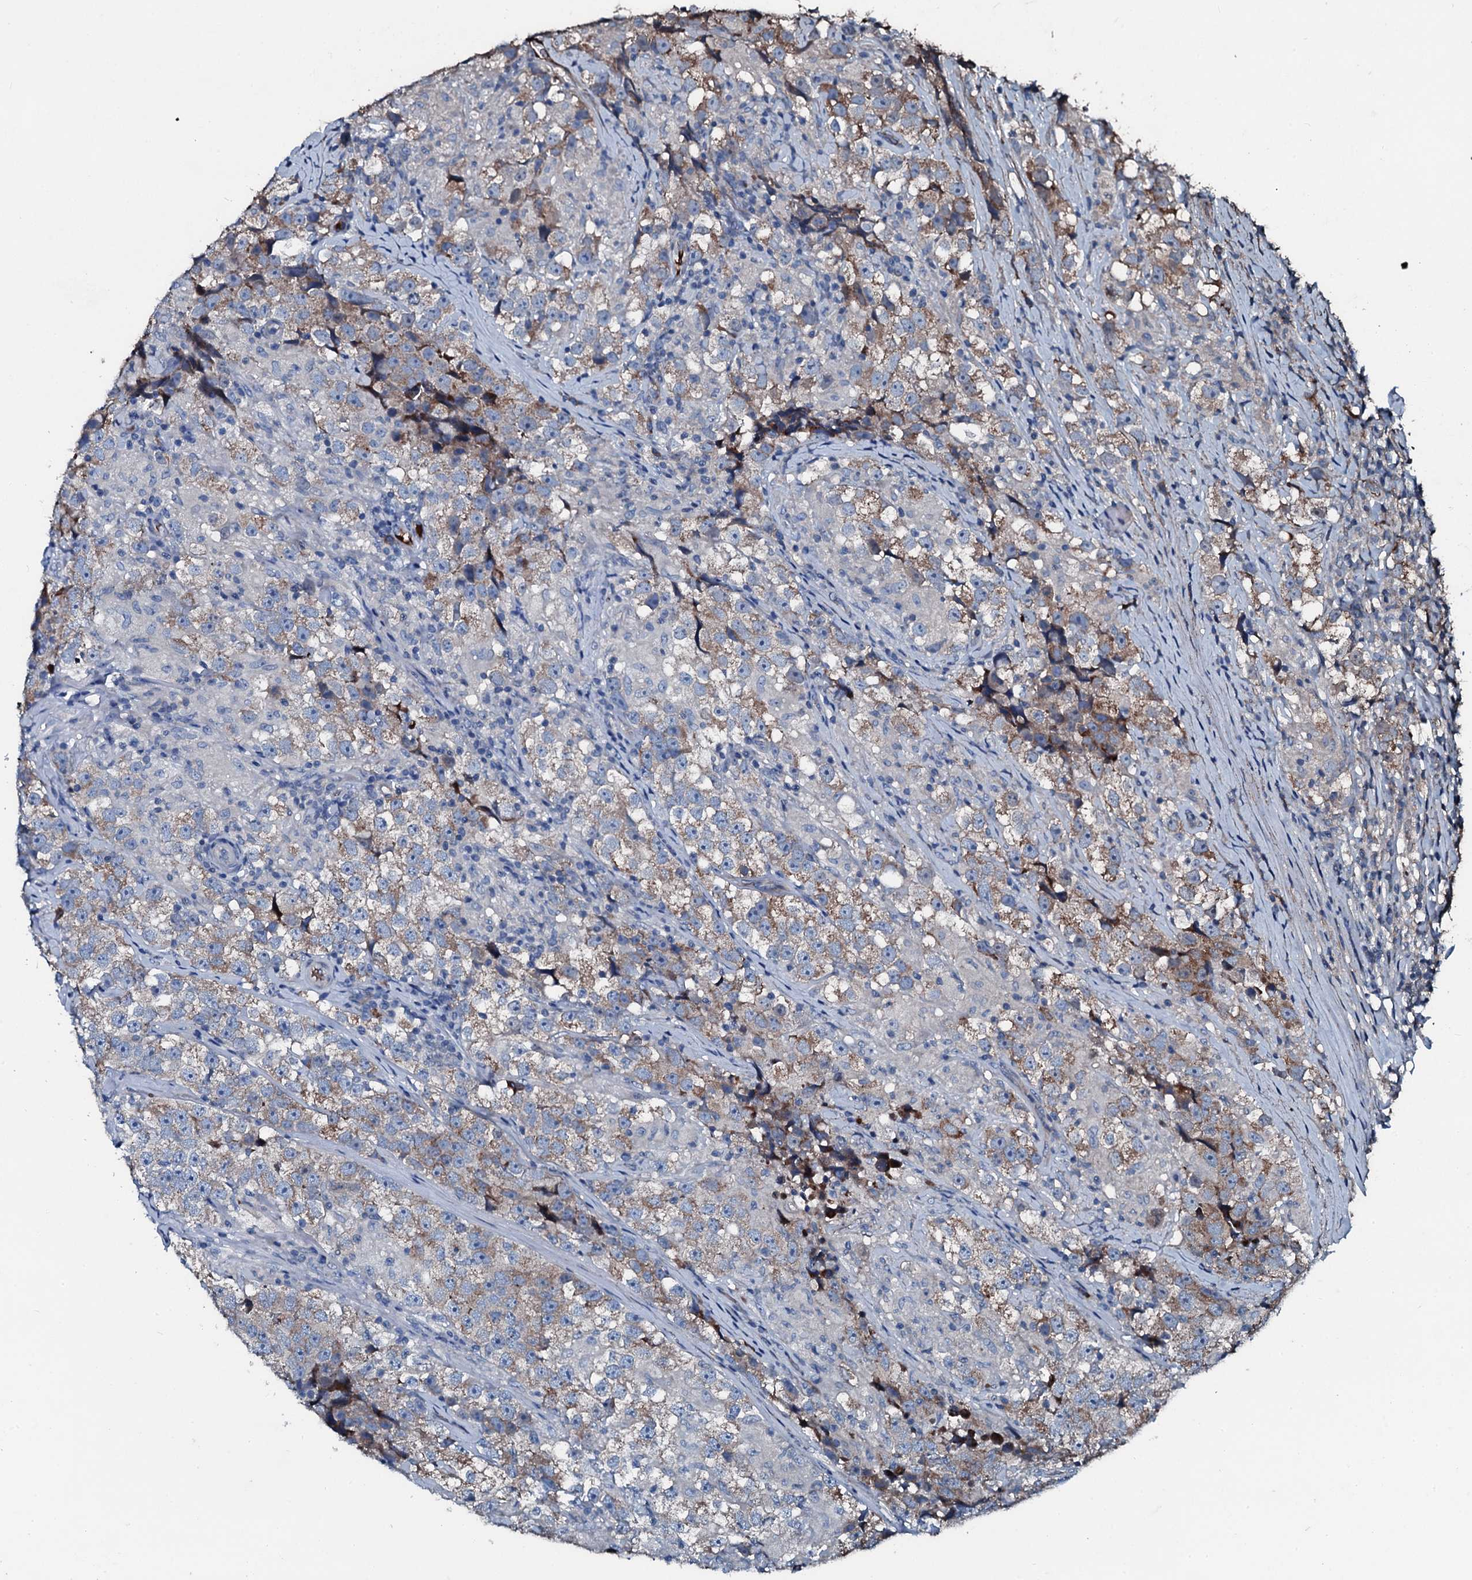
{"staining": {"intensity": "moderate", "quantity": "25%-75%", "location": "cytoplasmic/membranous"}, "tissue": "testis cancer", "cell_type": "Tumor cells", "image_type": "cancer", "snomed": [{"axis": "morphology", "description": "Seminoma, NOS"}, {"axis": "topography", "description": "Testis"}], "caption": "Immunohistochemical staining of human seminoma (testis) demonstrates medium levels of moderate cytoplasmic/membranous staining in about 25%-75% of tumor cells.", "gene": "AARS1", "patient": {"sex": "male", "age": 46}}